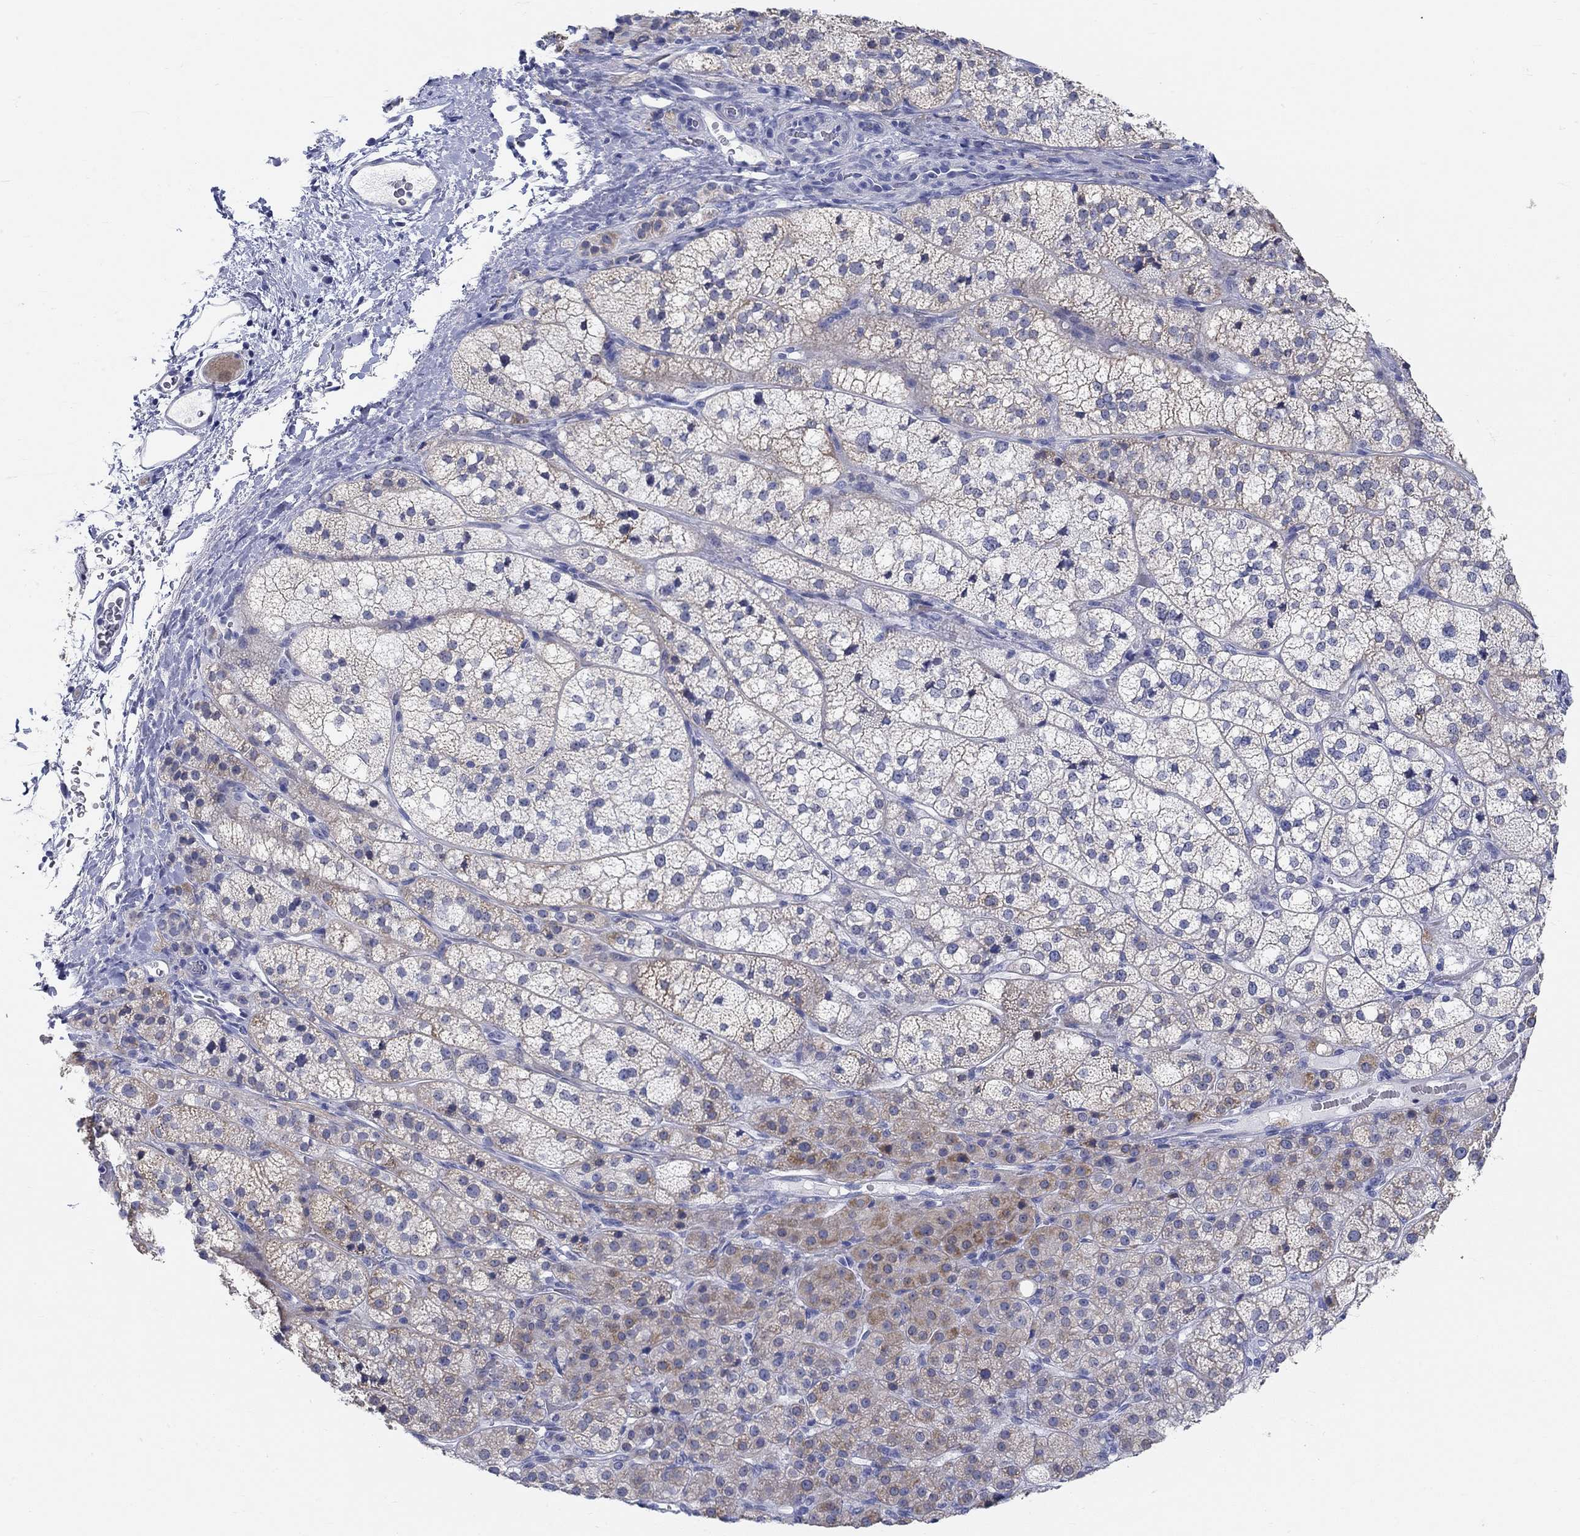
{"staining": {"intensity": "moderate", "quantity": "<25%", "location": "cytoplasmic/membranous"}, "tissue": "adrenal gland", "cell_type": "Glandular cells", "image_type": "normal", "snomed": [{"axis": "morphology", "description": "Normal tissue, NOS"}, {"axis": "topography", "description": "Adrenal gland"}], "caption": "Approximately <25% of glandular cells in normal human adrenal gland reveal moderate cytoplasmic/membranous protein positivity as visualized by brown immunohistochemical staining.", "gene": "GRIA3", "patient": {"sex": "female", "age": 60}}